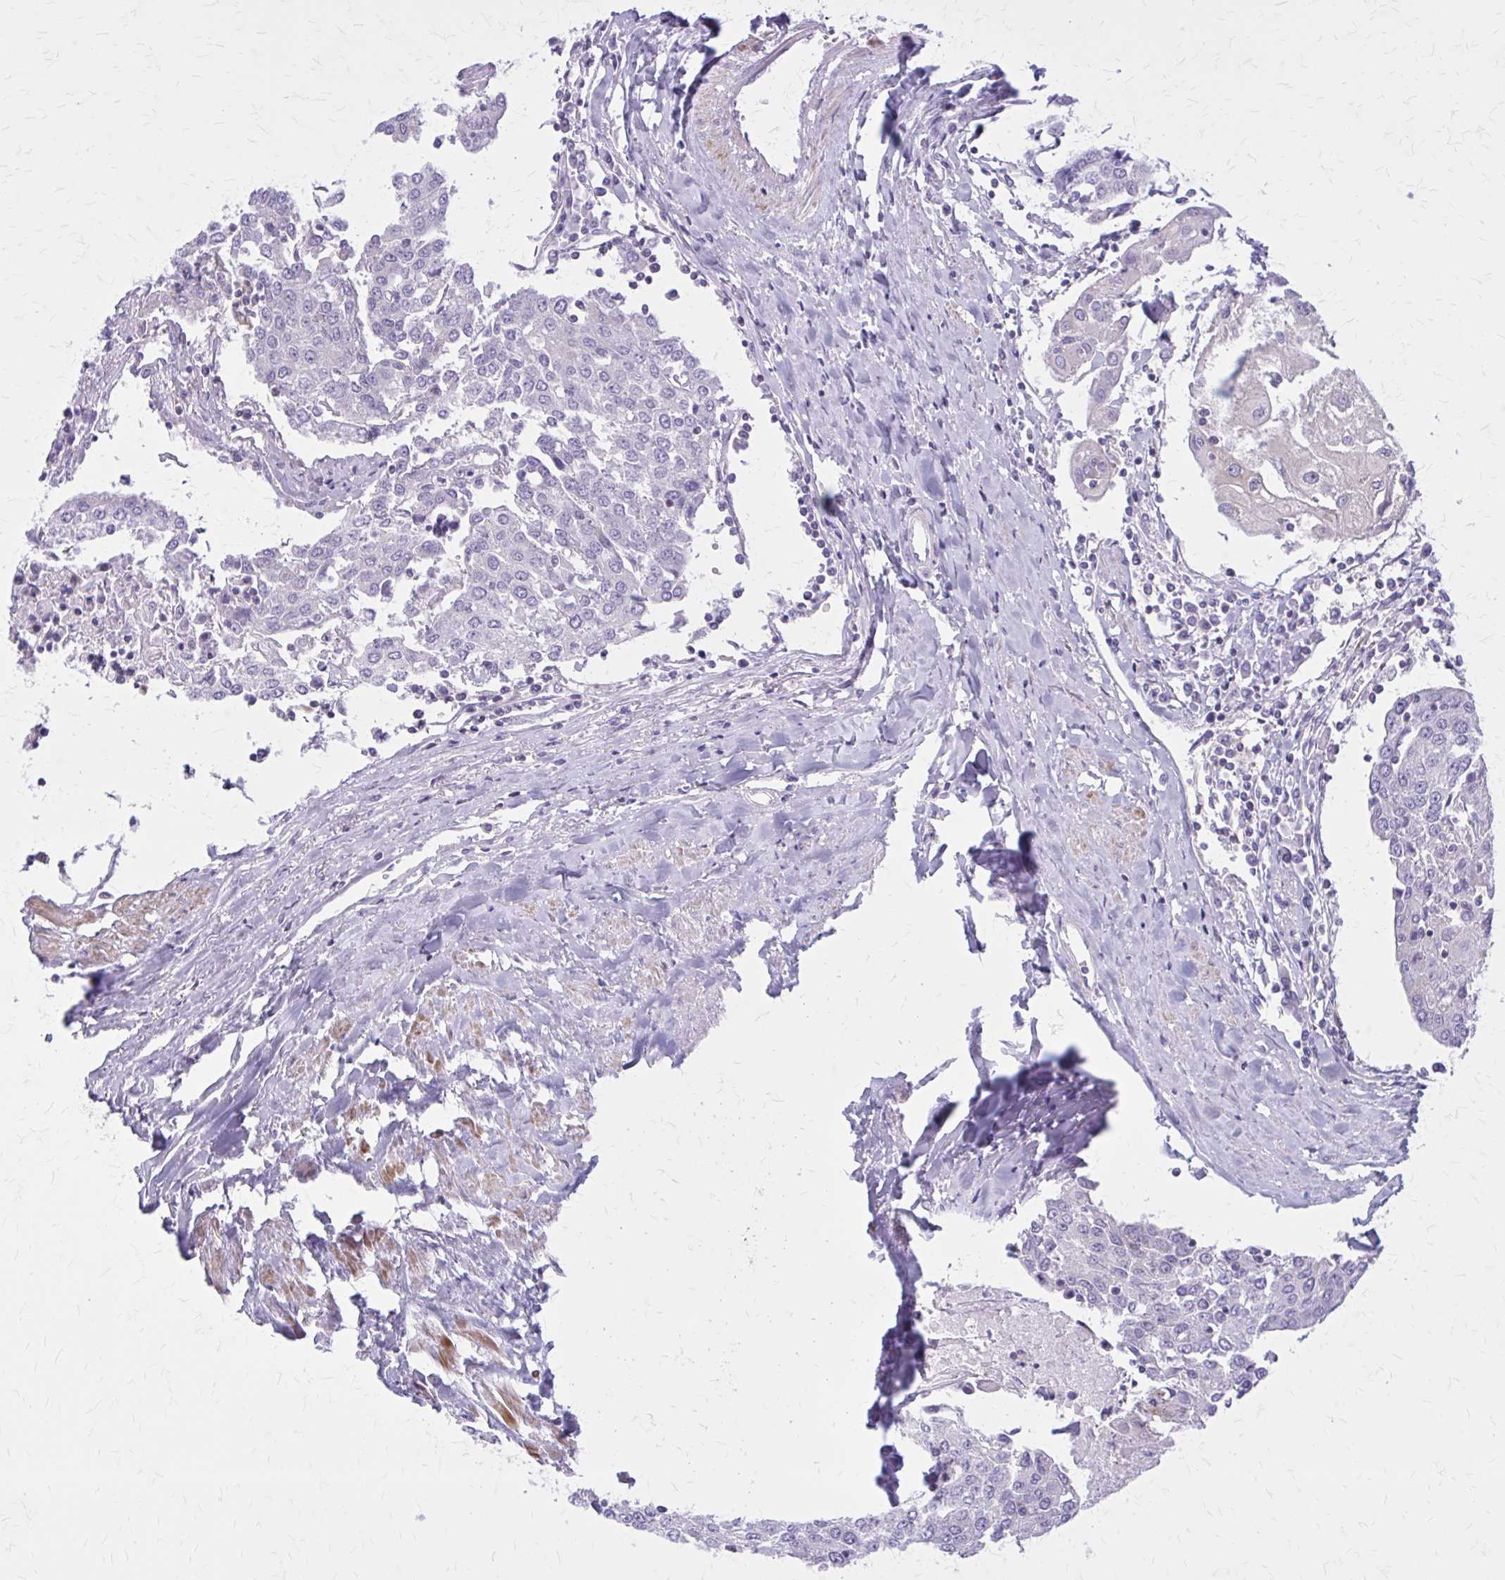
{"staining": {"intensity": "negative", "quantity": "none", "location": "none"}, "tissue": "urothelial cancer", "cell_type": "Tumor cells", "image_type": "cancer", "snomed": [{"axis": "morphology", "description": "Urothelial carcinoma, High grade"}, {"axis": "topography", "description": "Urinary bladder"}], "caption": "Human urothelial carcinoma (high-grade) stained for a protein using IHC shows no staining in tumor cells.", "gene": "PITPNM1", "patient": {"sex": "female", "age": 85}}